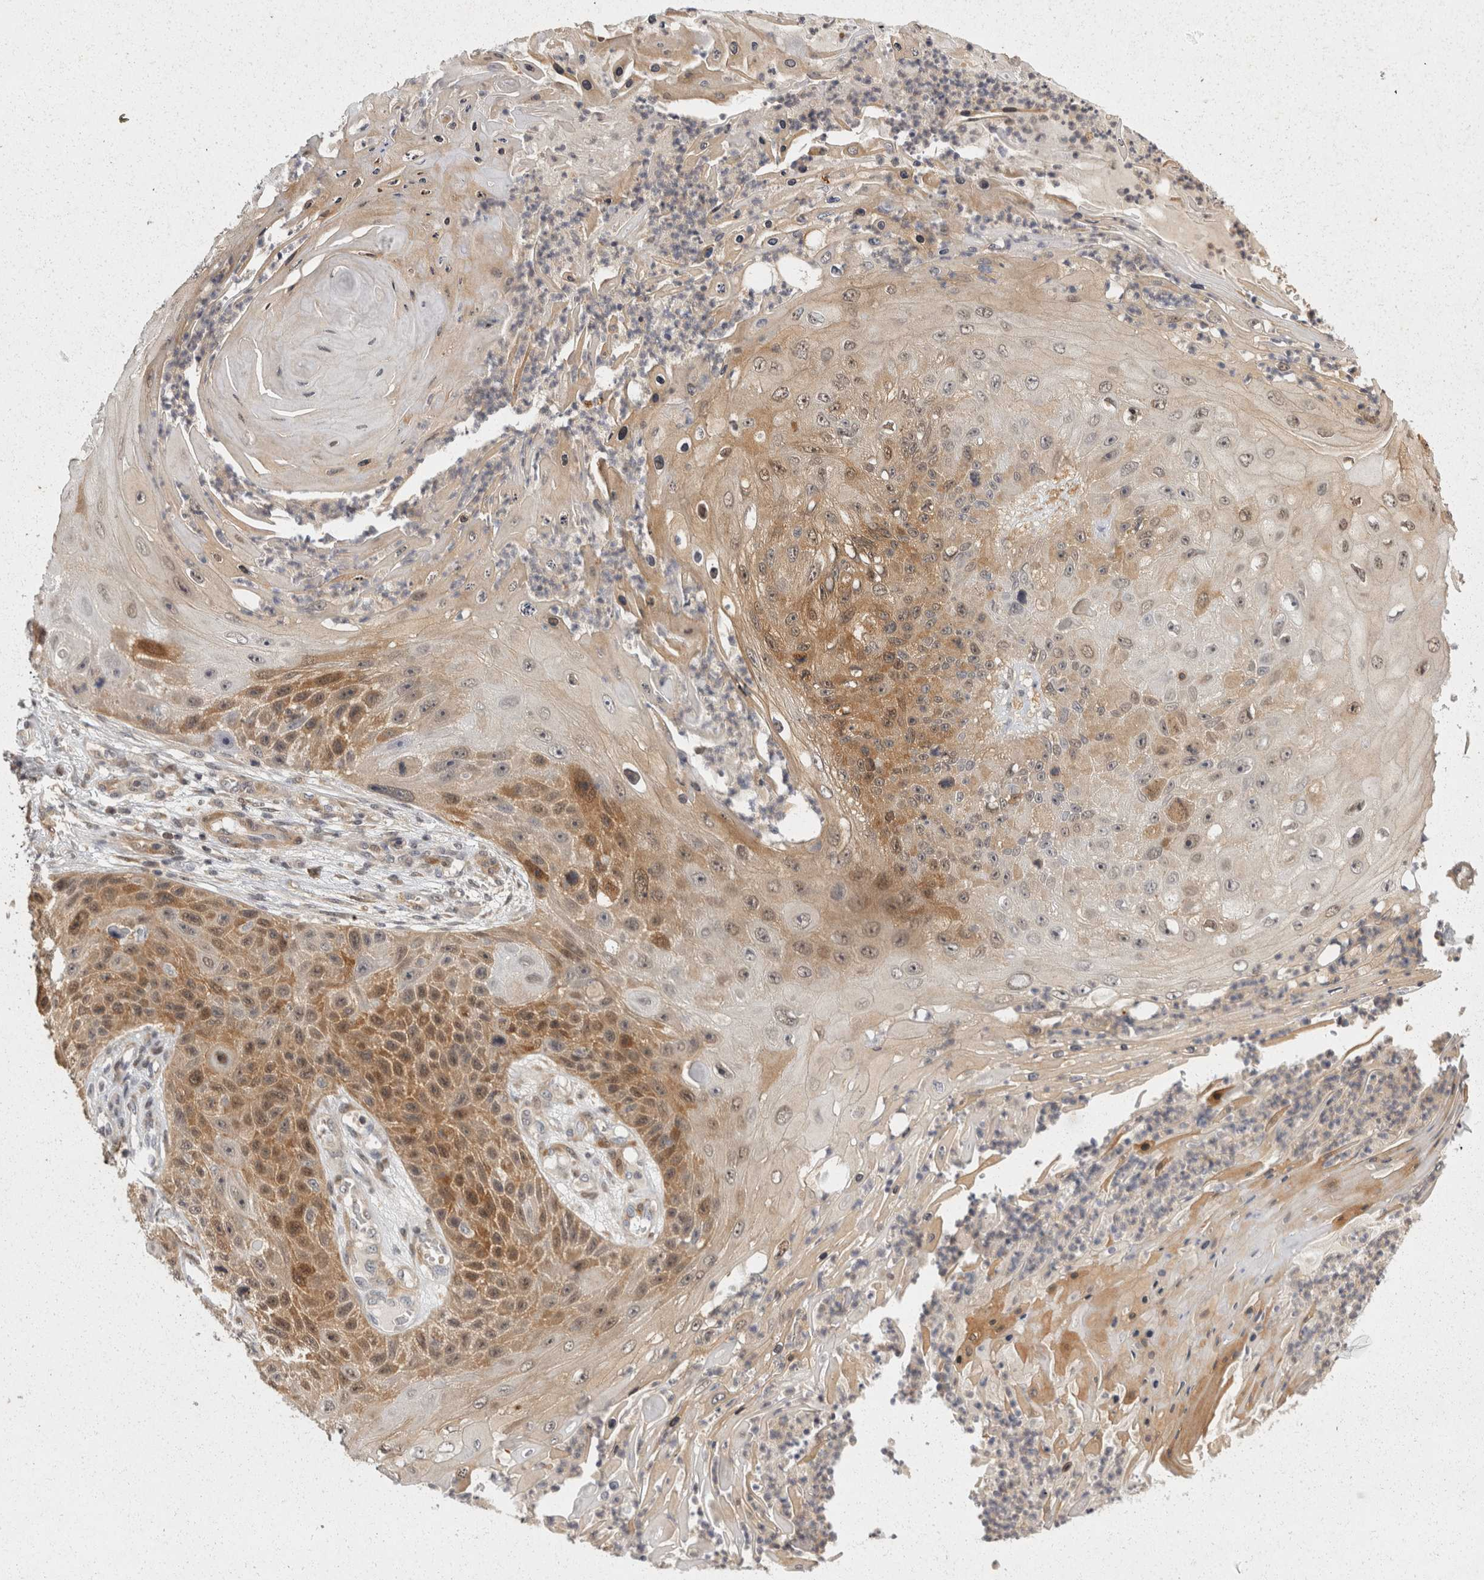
{"staining": {"intensity": "moderate", "quantity": "25%-75%", "location": "cytoplasmic/membranous,nuclear"}, "tissue": "skin cancer", "cell_type": "Tumor cells", "image_type": "cancer", "snomed": [{"axis": "morphology", "description": "Squamous cell carcinoma, NOS"}, {"axis": "topography", "description": "Skin"}], "caption": "Immunohistochemical staining of human skin cancer exhibits medium levels of moderate cytoplasmic/membranous and nuclear protein expression in approximately 25%-75% of tumor cells.", "gene": "ACAT2", "patient": {"sex": "female", "age": 88}}